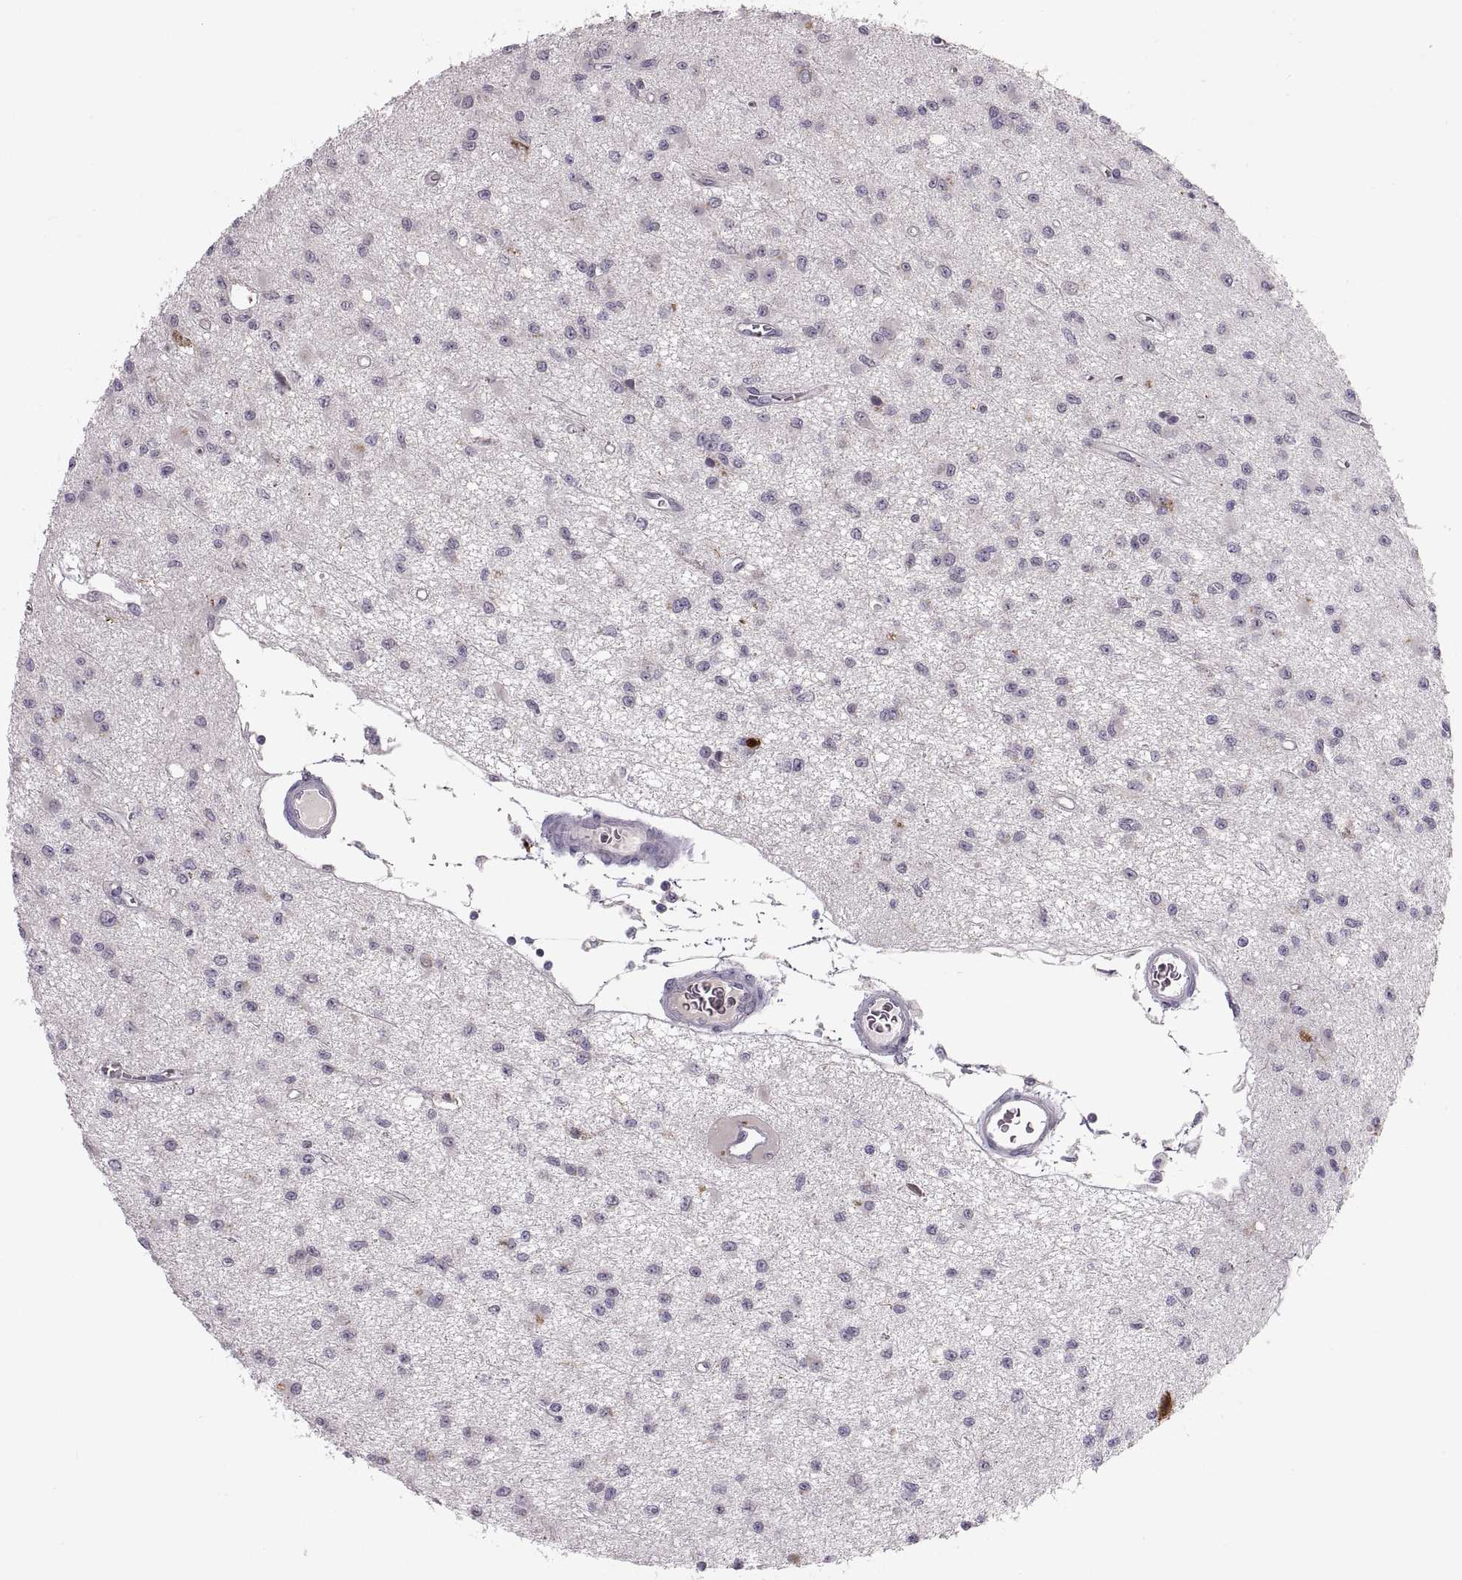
{"staining": {"intensity": "negative", "quantity": "none", "location": "none"}, "tissue": "glioma", "cell_type": "Tumor cells", "image_type": "cancer", "snomed": [{"axis": "morphology", "description": "Glioma, malignant, Low grade"}, {"axis": "topography", "description": "Brain"}], "caption": "This micrograph is of glioma stained with immunohistochemistry (IHC) to label a protein in brown with the nuclei are counter-stained blue. There is no positivity in tumor cells. (DAB (3,3'-diaminobenzidine) immunohistochemistry with hematoxylin counter stain).", "gene": "ADH6", "patient": {"sex": "female", "age": 45}}